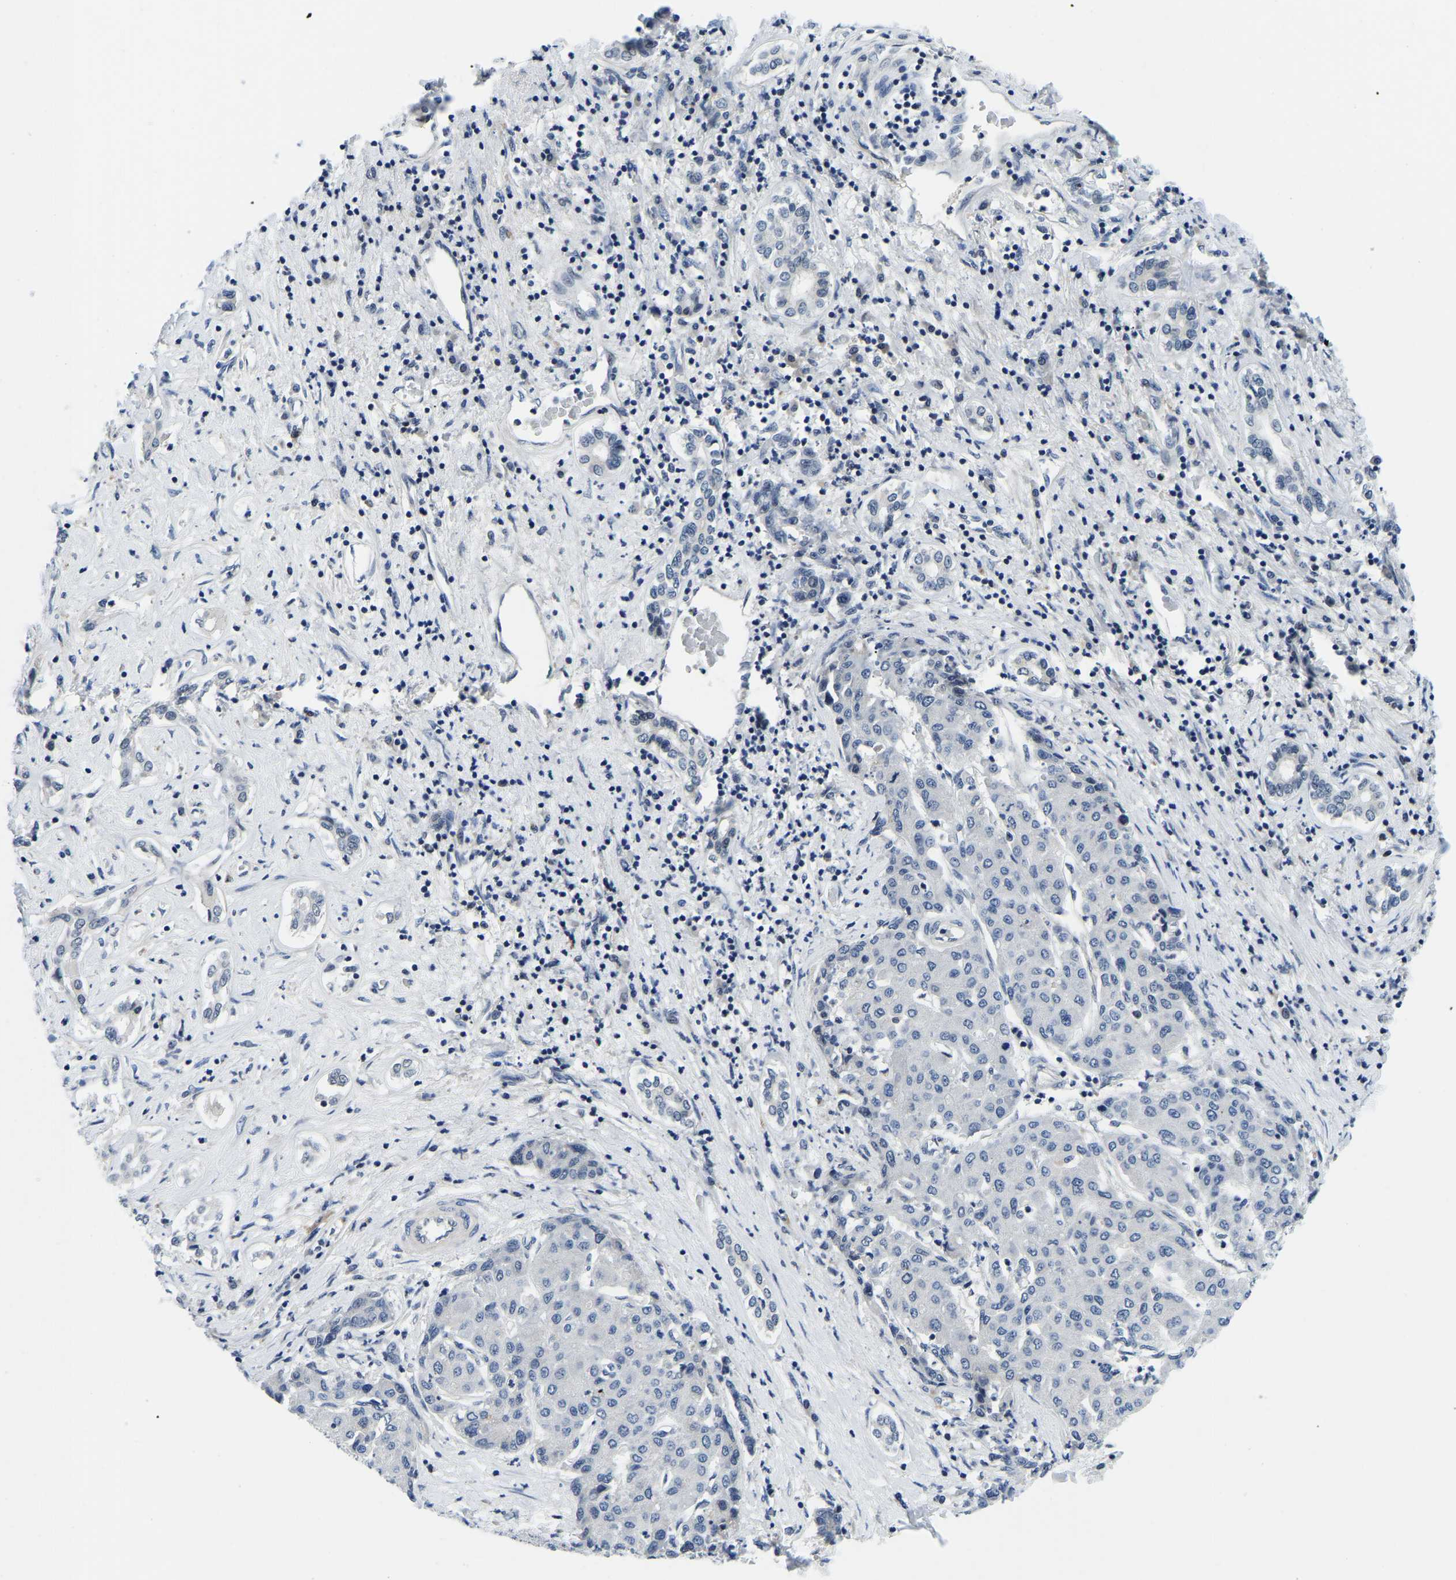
{"staining": {"intensity": "negative", "quantity": "none", "location": "none"}, "tissue": "liver cancer", "cell_type": "Tumor cells", "image_type": "cancer", "snomed": [{"axis": "morphology", "description": "Carcinoma, Hepatocellular, NOS"}, {"axis": "topography", "description": "Liver"}], "caption": "A photomicrograph of liver cancer (hepatocellular carcinoma) stained for a protein exhibits no brown staining in tumor cells.", "gene": "POLDIP3", "patient": {"sex": "male", "age": 65}}